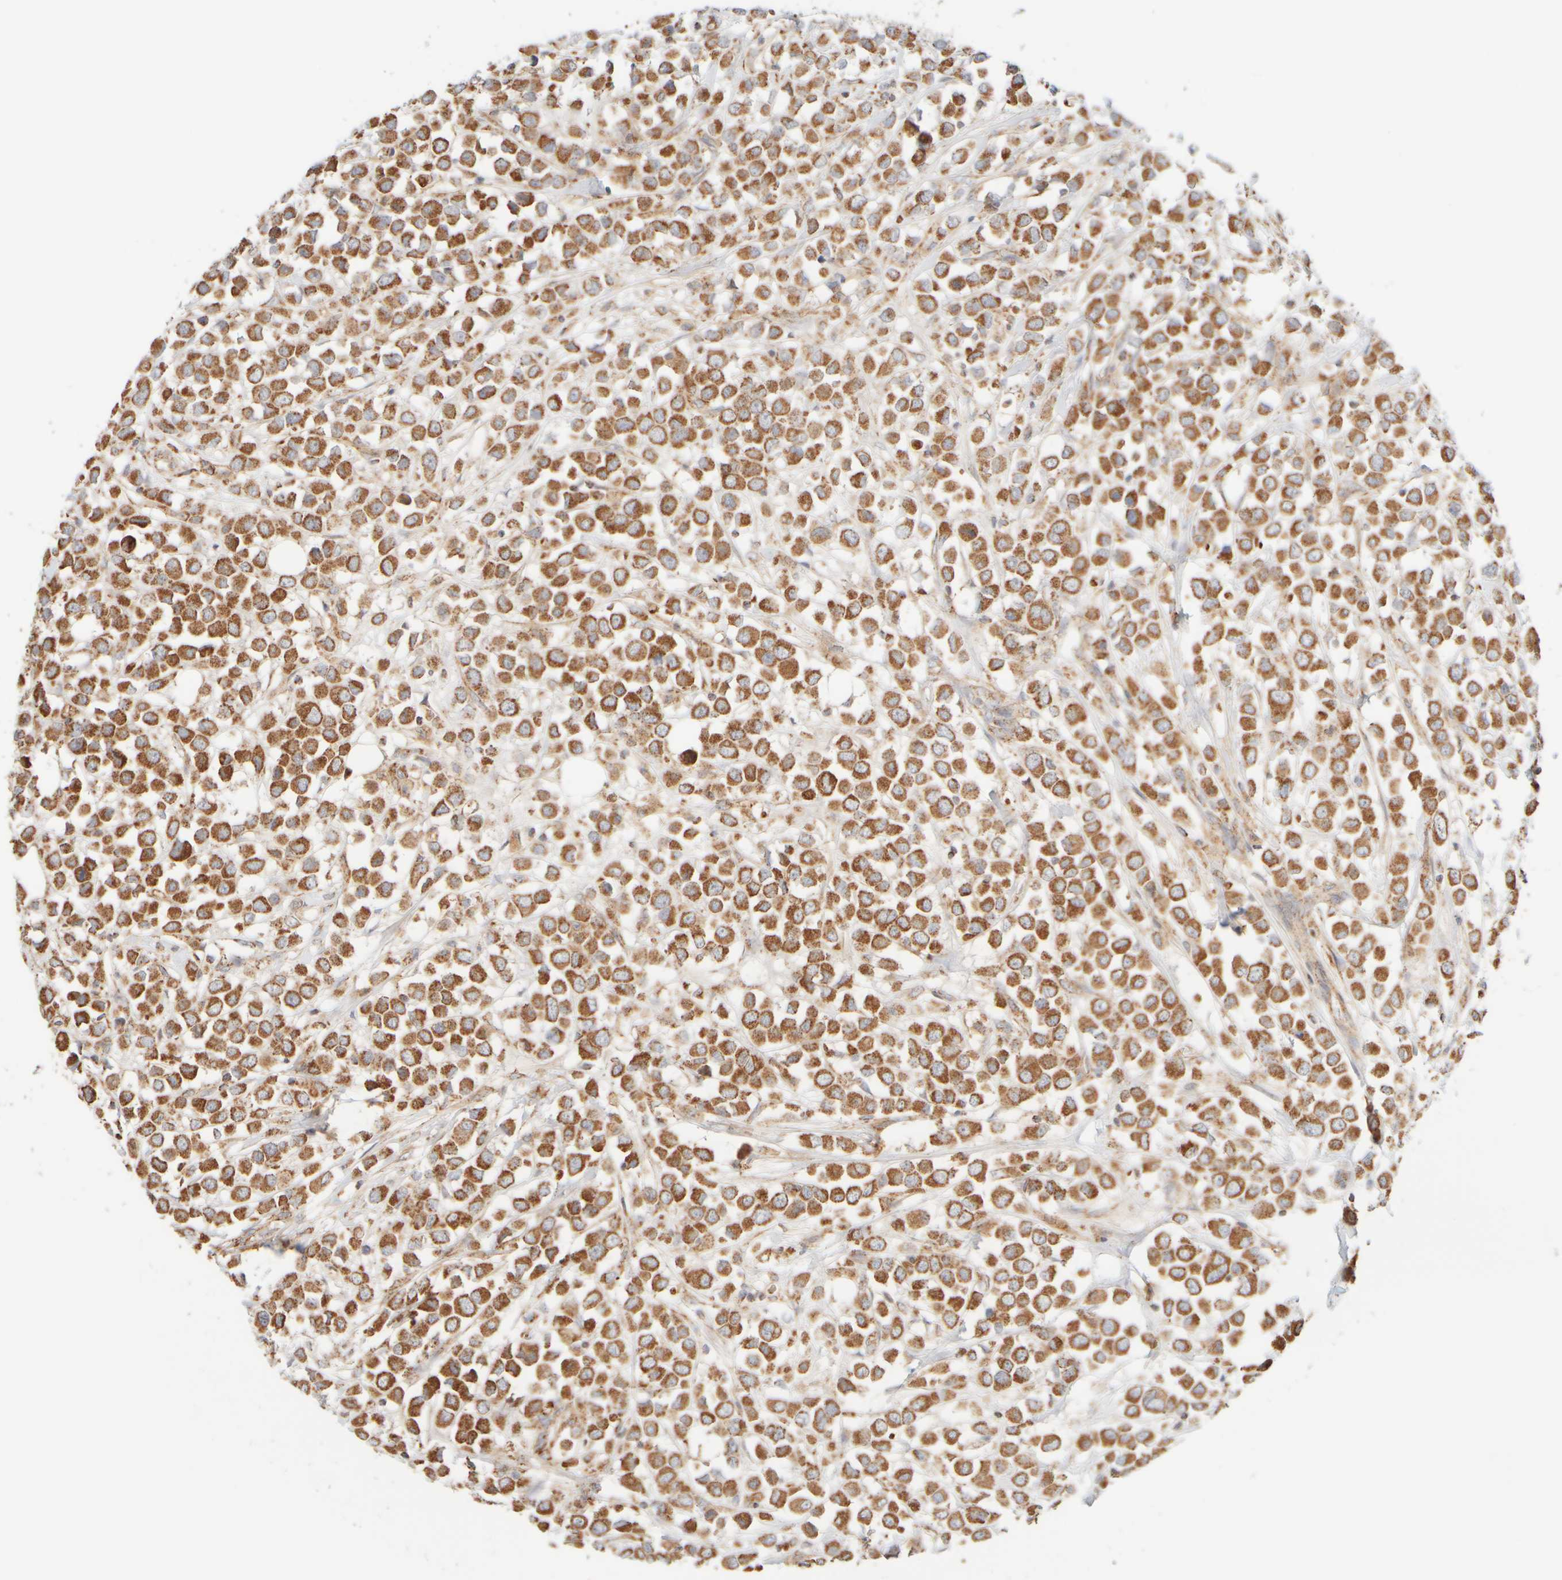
{"staining": {"intensity": "strong", "quantity": ">75%", "location": "cytoplasmic/membranous"}, "tissue": "breast cancer", "cell_type": "Tumor cells", "image_type": "cancer", "snomed": [{"axis": "morphology", "description": "Duct carcinoma"}, {"axis": "topography", "description": "Breast"}], "caption": "Tumor cells show strong cytoplasmic/membranous expression in about >75% of cells in breast cancer.", "gene": "APBB2", "patient": {"sex": "female", "age": 61}}